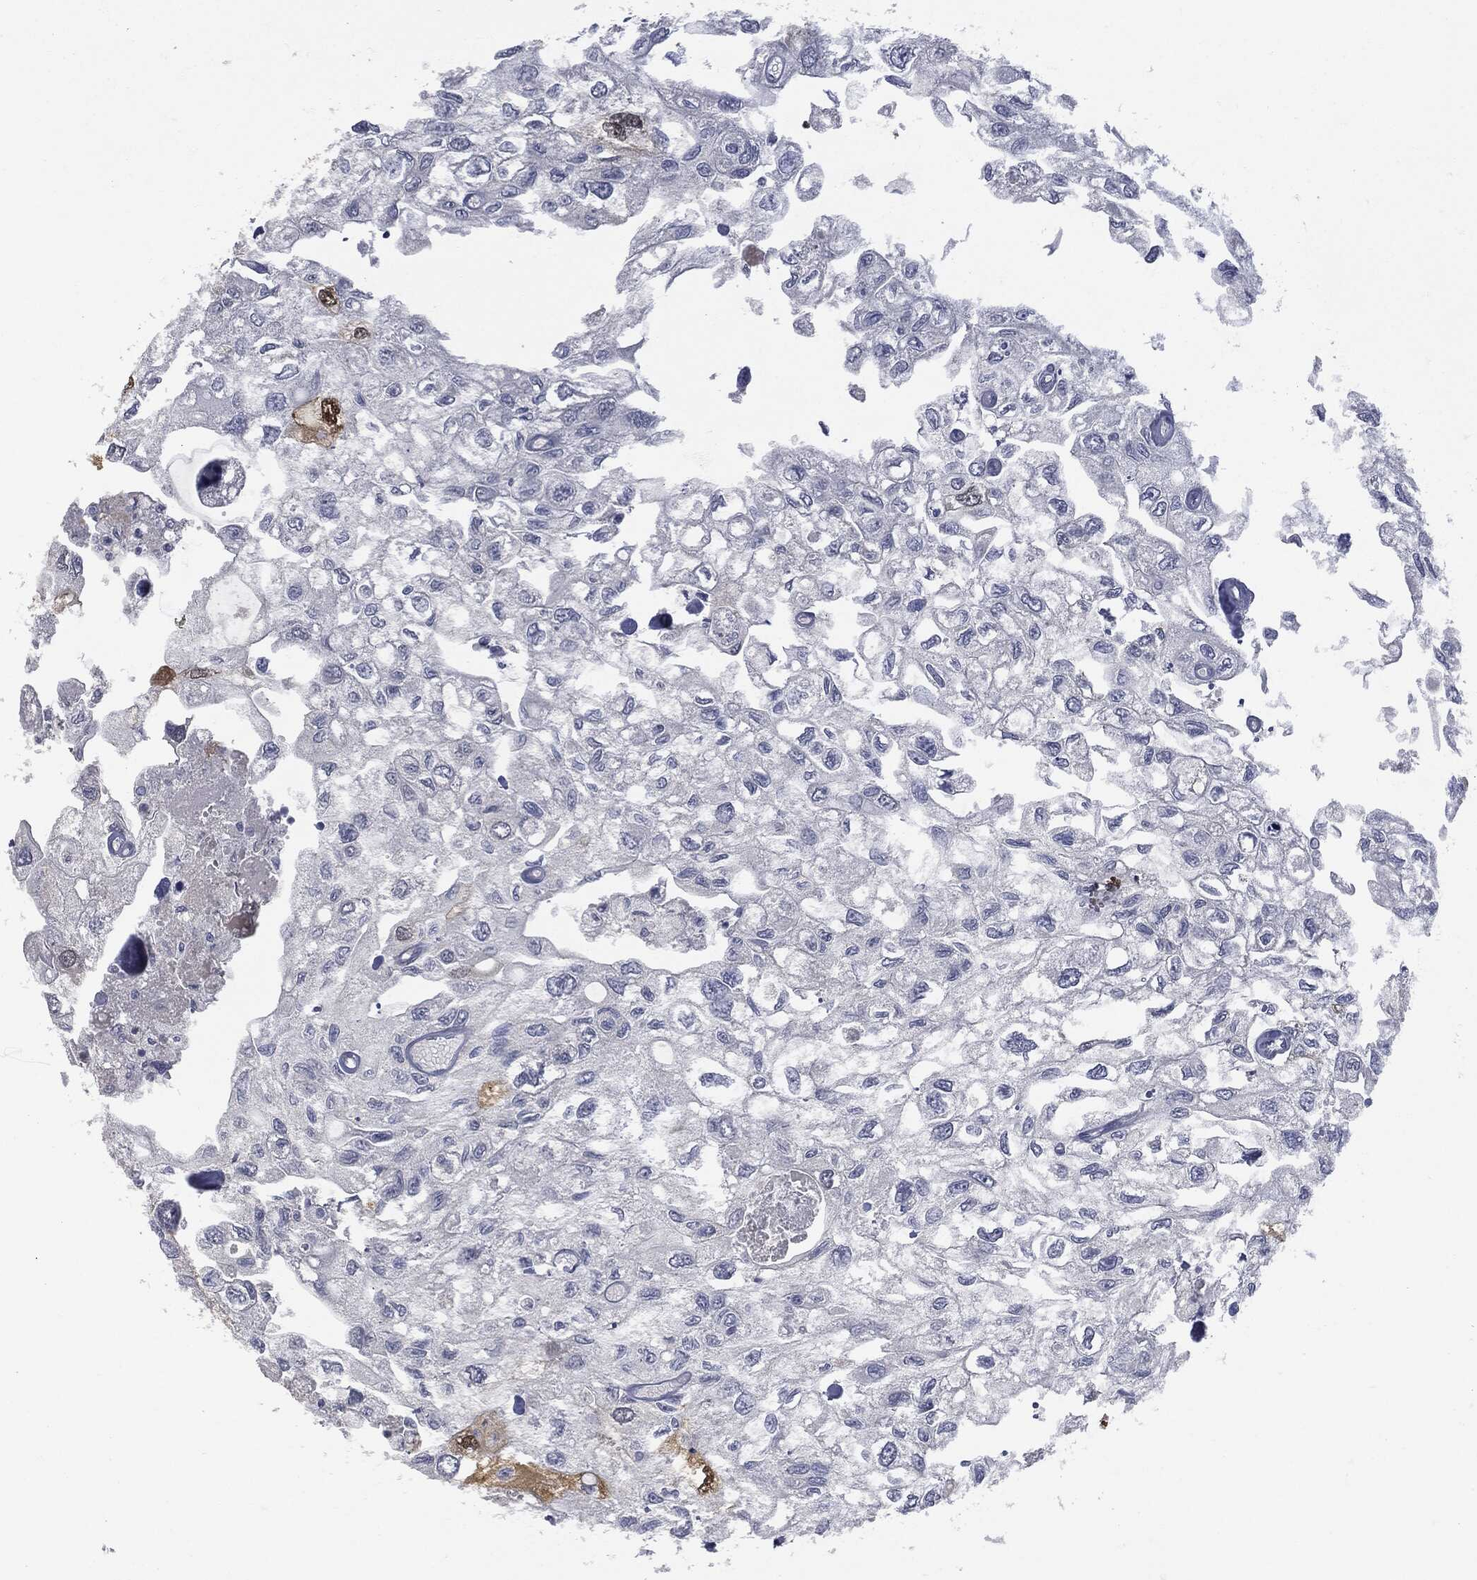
{"staining": {"intensity": "moderate", "quantity": "<25%", "location": "cytoplasmic/membranous"}, "tissue": "urothelial cancer", "cell_type": "Tumor cells", "image_type": "cancer", "snomed": [{"axis": "morphology", "description": "Urothelial carcinoma, High grade"}, {"axis": "topography", "description": "Urinary bladder"}], "caption": "Approximately <25% of tumor cells in urothelial cancer demonstrate moderate cytoplasmic/membranous protein expression as visualized by brown immunohistochemical staining.", "gene": "UBE2C", "patient": {"sex": "male", "age": 59}}